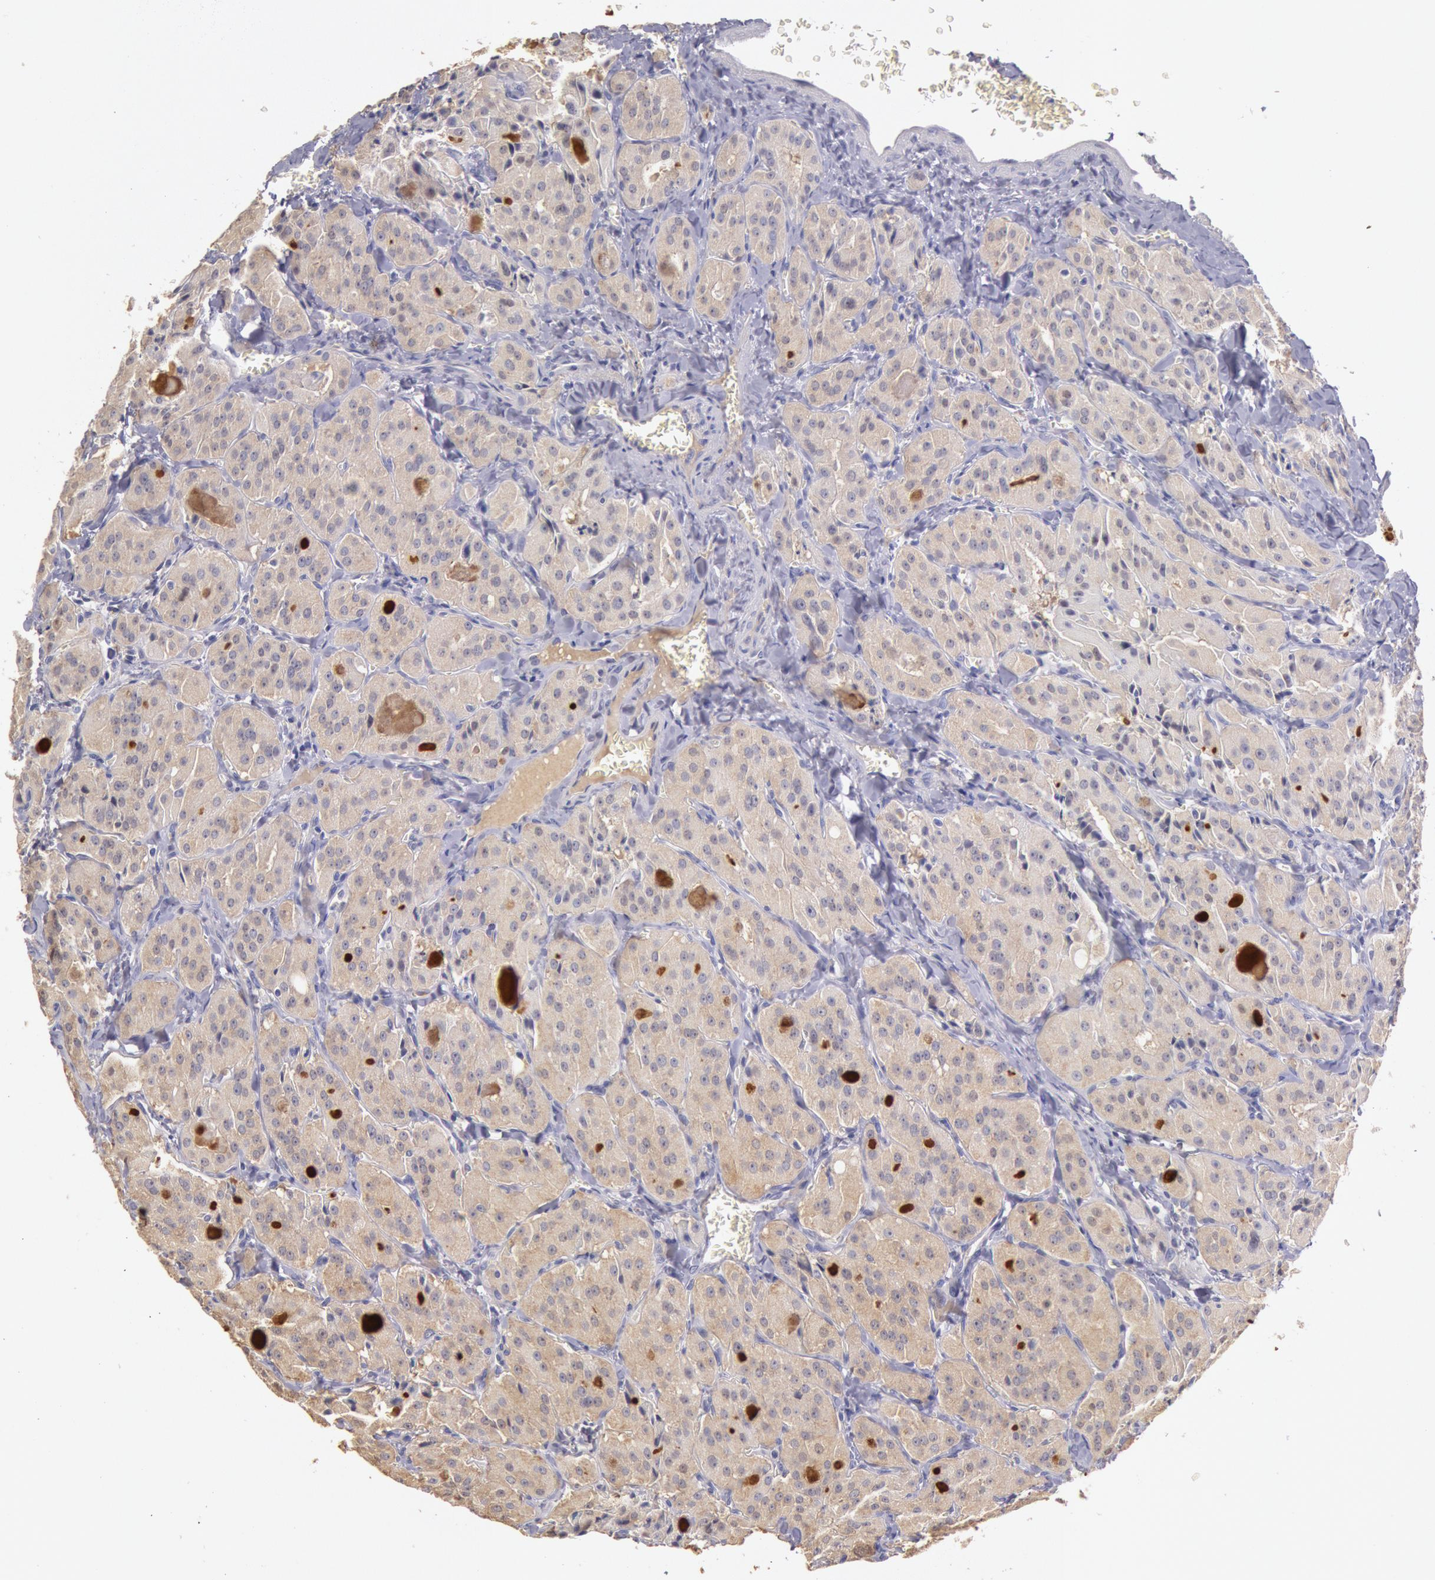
{"staining": {"intensity": "negative", "quantity": "none", "location": "none"}, "tissue": "thyroid cancer", "cell_type": "Tumor cells", "image_type": "cancer", "snomed": [{"axis": "morphology", "description": "Carcinoma, NOS"}, {"axis": "topography", "description": "Thyroid gland"}], "caption": "An immunohistochemistry (IHC) micrograph of thyroid carcinoma is shown. There is no staining in tumor cells of thyroid carcinoma.", "gene": "C1R", "patient": {"sex": "male", "age": 76}}